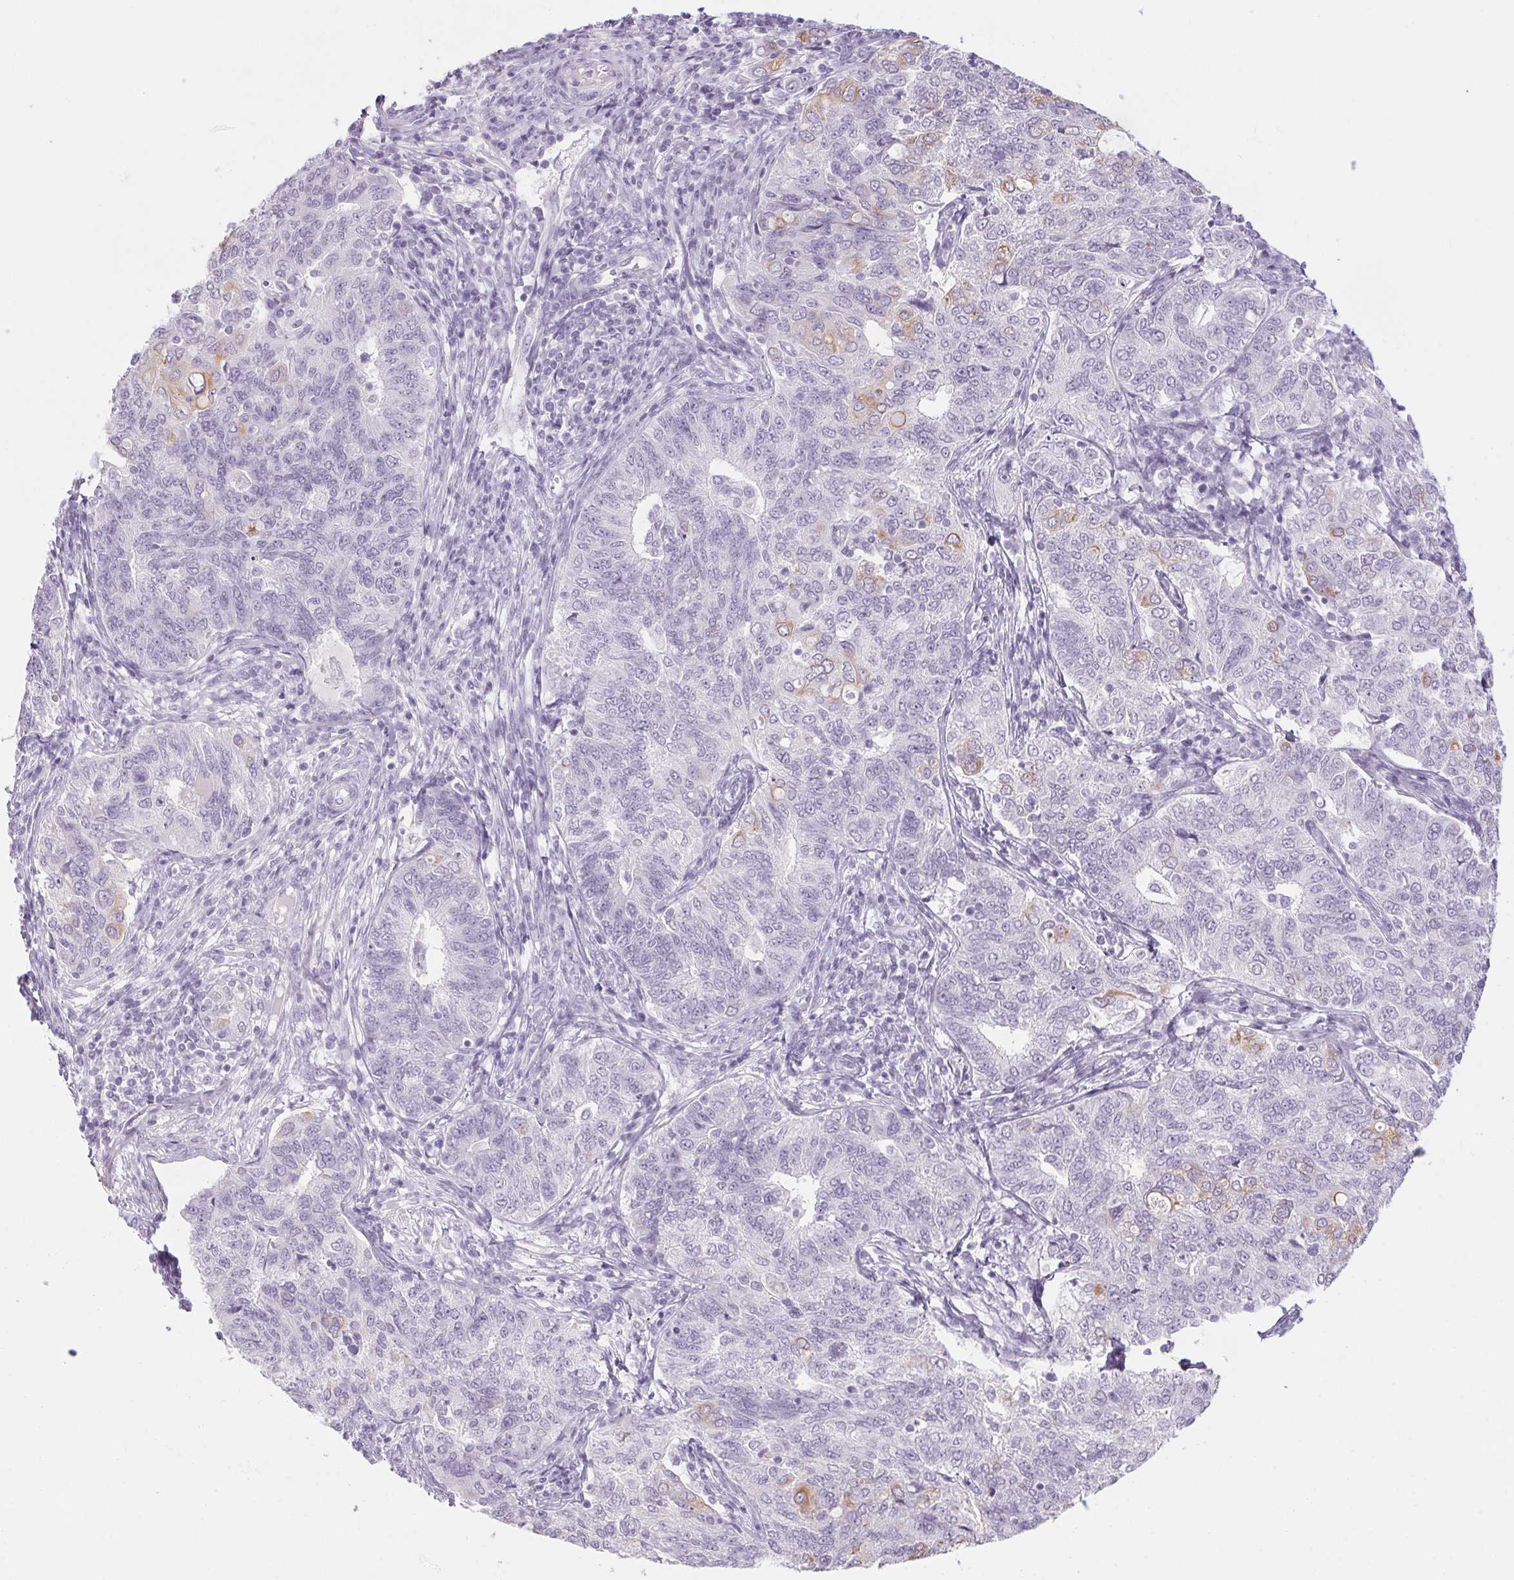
{"staining": {"intensity": "weak", "quantity": "<25%", "location": "cytoplasmic/membranous"}, "tissue": "endometrial cancer", "cell_type": "Tumor cells", "image_type": "cancer", "snomed": [{"axis": "morphology", "description": "Adenocarcinoma, NOS"}, {"axis": "topography", "description": "Endometrium"}], "caption": "Tumor cells show no significant expression in endometrial adenocarcinoma.", "gene": "RPTN", "patient": {"sex": "female", "age": 43}}